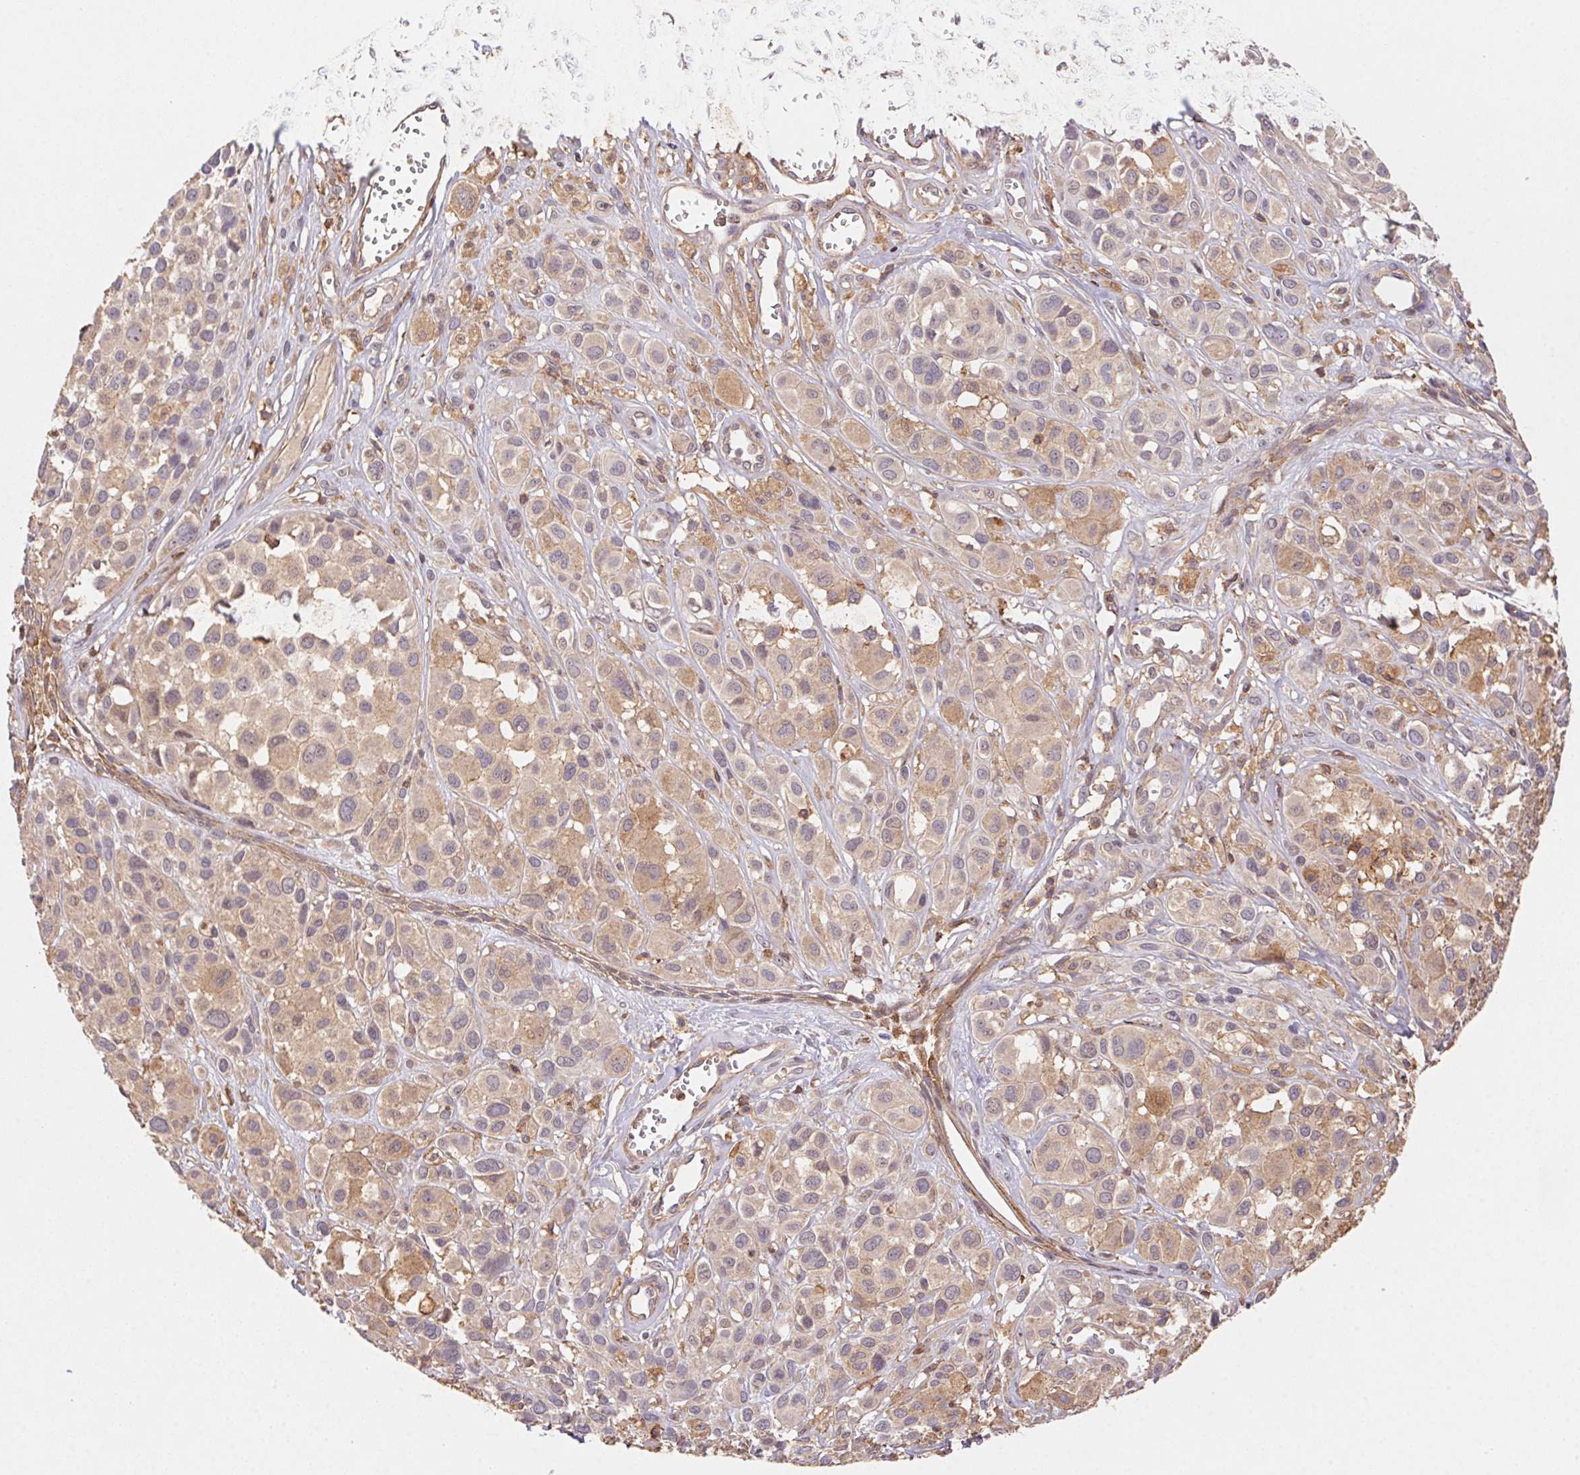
{"staining": {"intensity": "weak", "quantity": ">75%", "location": "cytoplasmic/membranous"}, "tissue": "melanoma", "cell_type": "Tumor cells", "image_type": "cancer", "snomed": [{"axis": "morphology", "description": "Malignant melanoma, NOS"}, {"axis": "topography", "description": "Skin"}], "caption": "IHC (DAB (3,3'-diaminobenzidine)) staining of human melanoma demonstrates weak cytoplasmic/membranous protein expression in about >75% of tumor cells. The protein is stained brown, and the nuclei are stained in blue (DAB IHC with brightfield microscopy, high magnification).", "gene": "ATG10", "patient": {"sex": "male", "age": 77}}